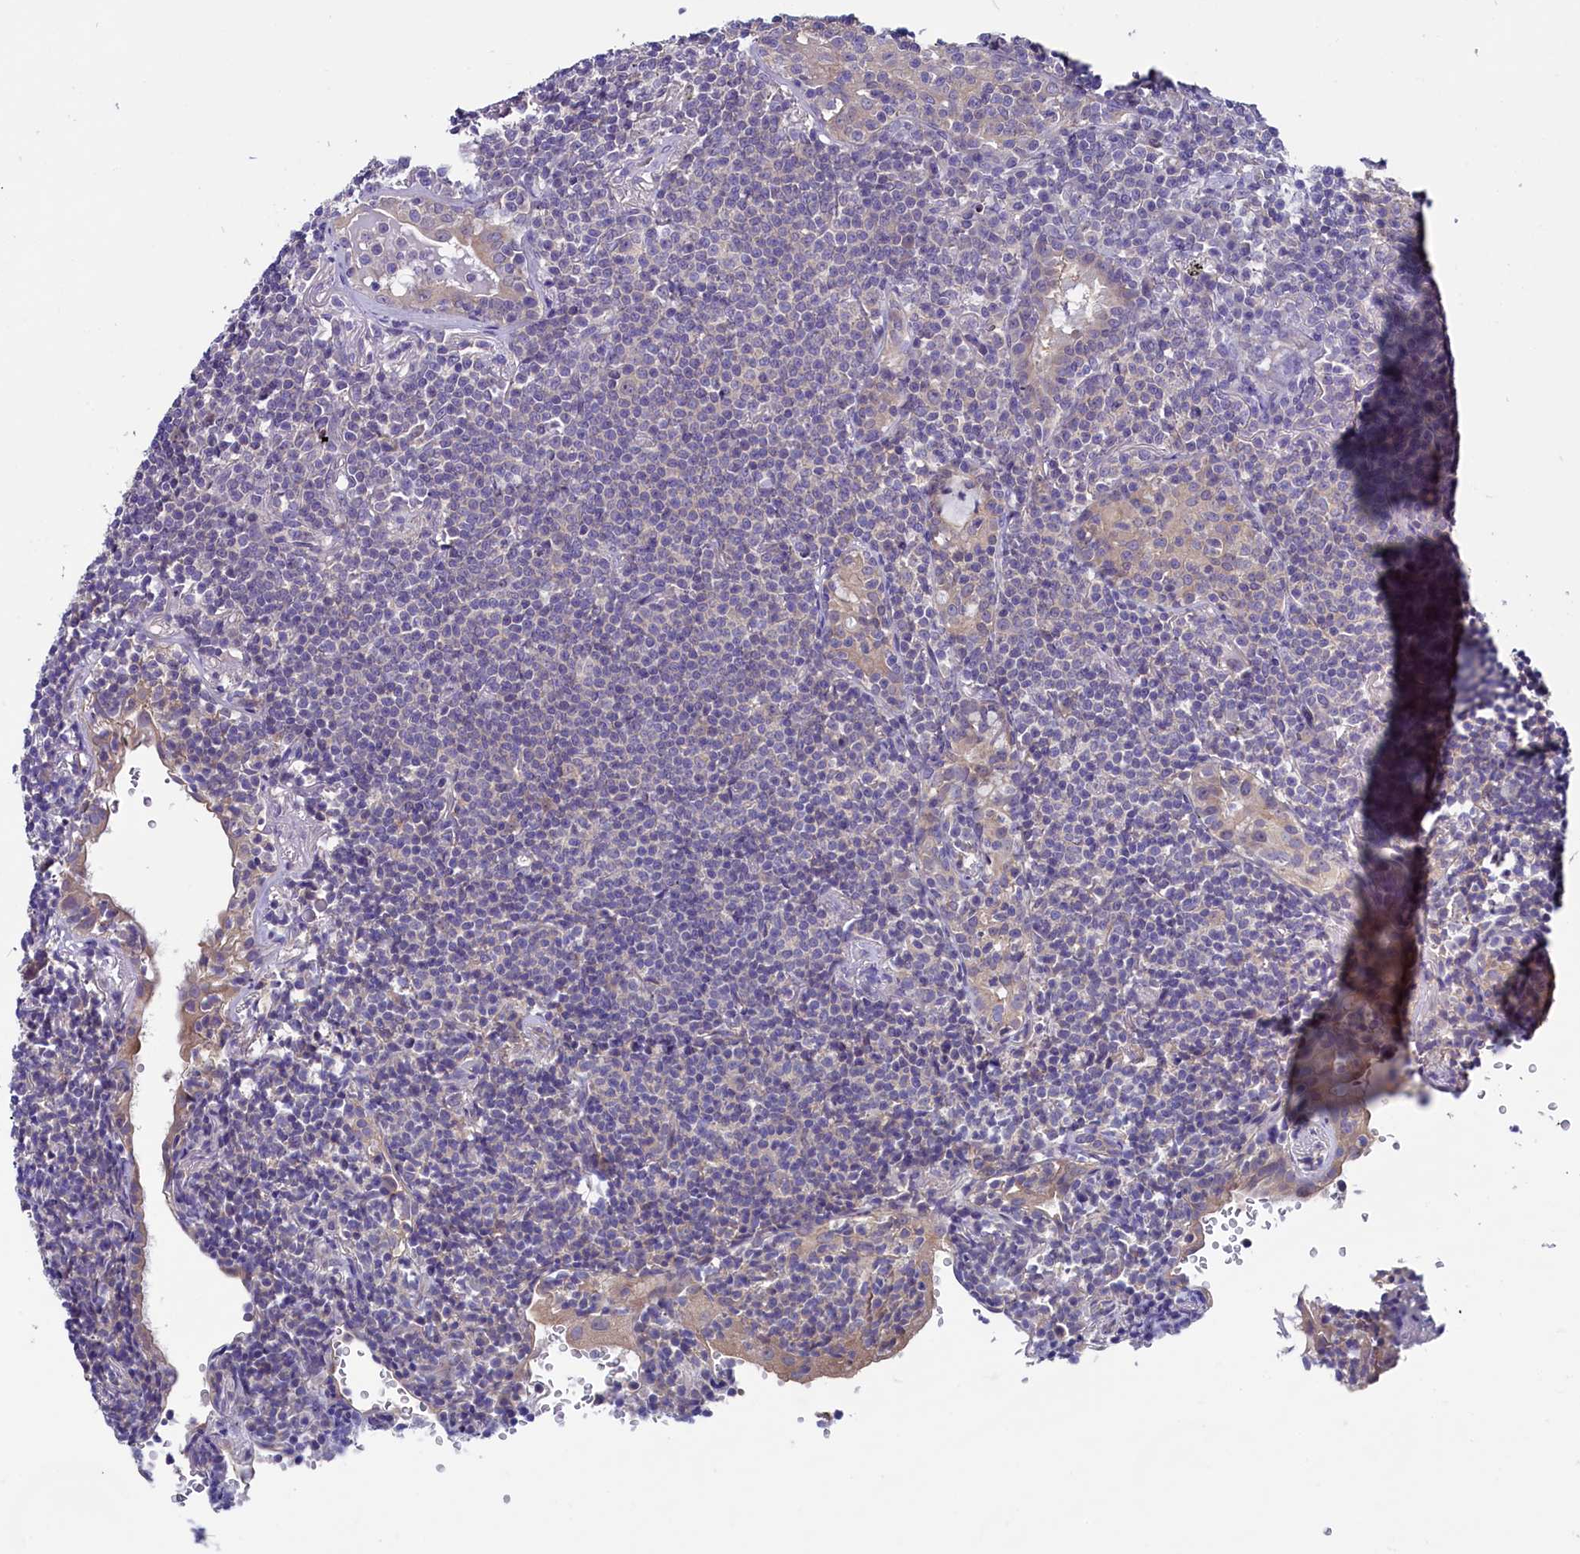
{"staining": {"intensity": "negative", "quantity": "none", "location": "none"}, "tissue": "lymphoma", "cell_type": "Tumor cells", "image_type": "cancer", "snomed": [{"axis": "morphology", "description": "Malignant lymphoma, non-Hodgkin's type, Low grade"}, {"axis": "topography", "description": "Lung"}], "caption": "This is an immunohistochemistry histopathology image of lymphoma. There is no positivity in tumor cells.", "gene": "CIAPIN1", "patient": {"sex": "female", "age": 71}}